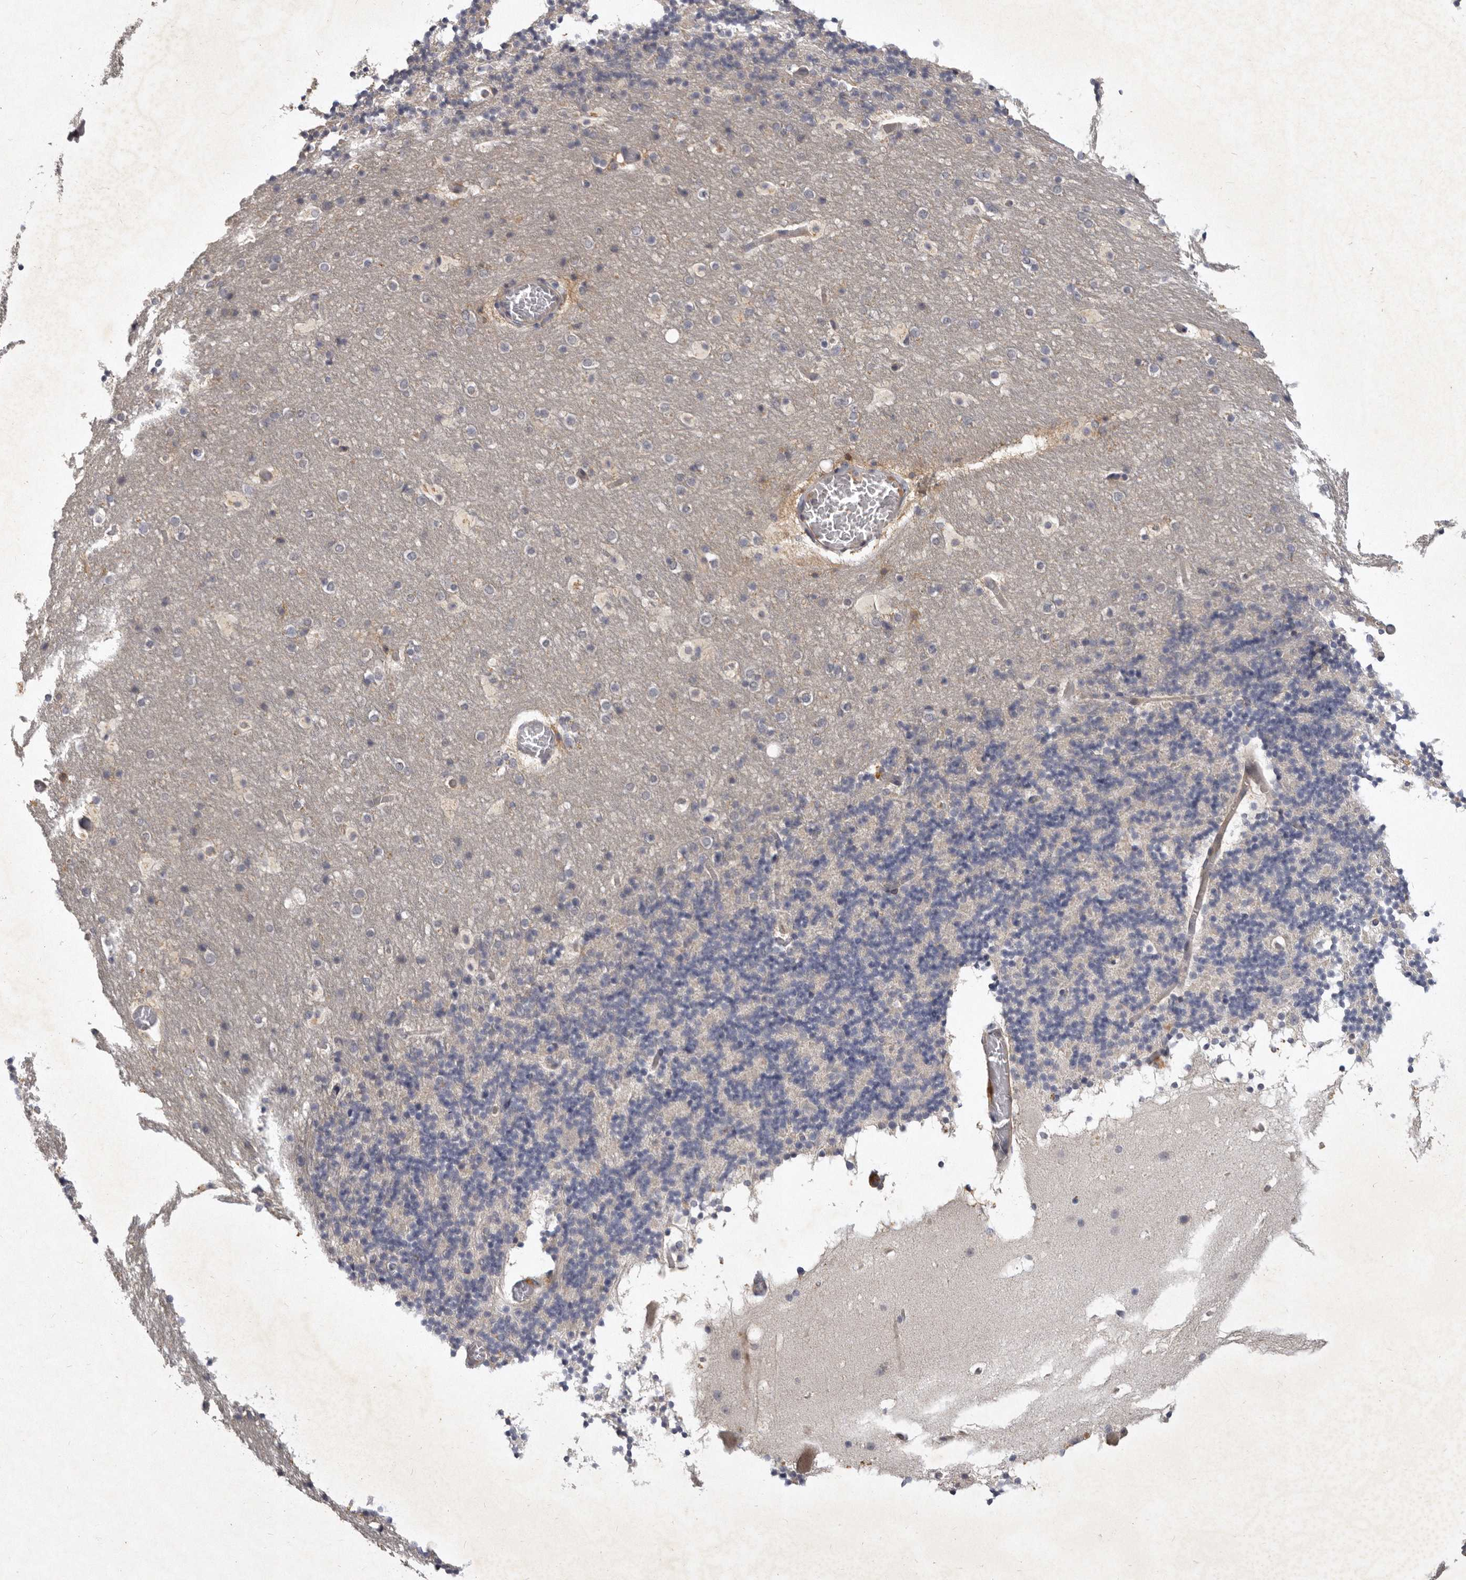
{"staining": {"intensity": "negative", "quantity": "none", "location": "none"}, "tissue": "cerebellum", "cell_type": "Cells in granular layer", "image_type": "normal", "snomed": [{"axis": "morphology", "description": "Normal tissue, NOS"}, {"axis": "topography", "description": "Cerebellum"}], "caption": "This is an immunohistochemistry histopathology image of unremarkable human cerebellum. There is no expression in cells in granular layer.", "gene": "SLC22A1", "patient": {"sex": "male", "age": 57}}